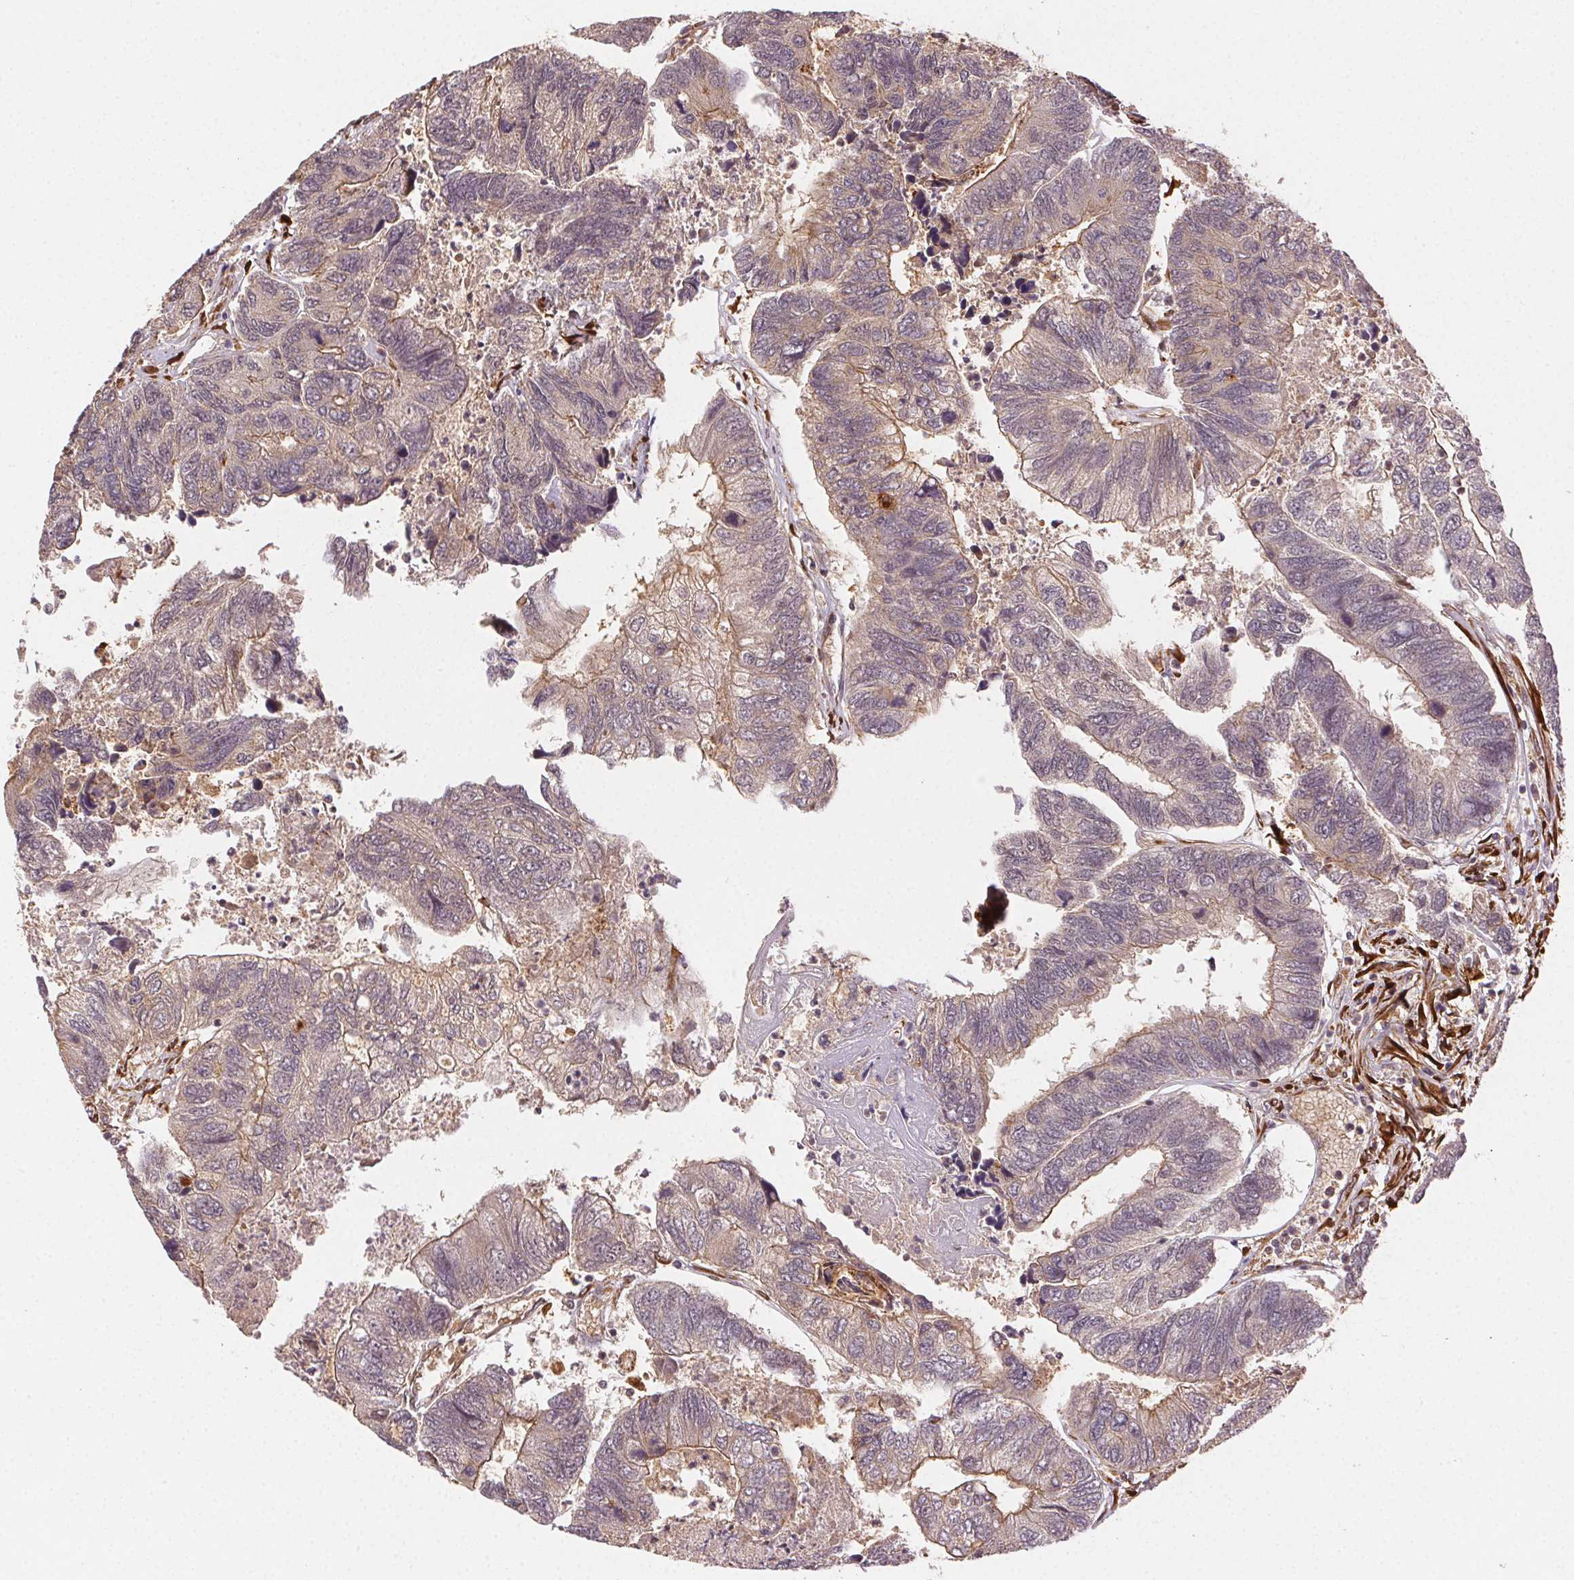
{"staining": {"intensity": "weak", "quantity": ">75%", "location": "cytoplasmic/membranous"}, "tissue": "colorectal cancer", "cell_type": "Tumor cells", "image_type": "cancer", "snomed": [{"axis": "morphology", "description": "Adenocarcinoma, NOS"}, {"axis": "topography", "description": "Colon"}], "caption": "The histopathology image displays immunohistochemical staining of colorectal cancer (adenocarcinoma). There is weak cytoplasmic/membranous positivity is seen in approximately >75% of tumor cells. (DAB IHC, brown staining for protein, blue staining for nuclei).", "gene": "KLHL15", "patient": {"sex": "female", "age": 67}}